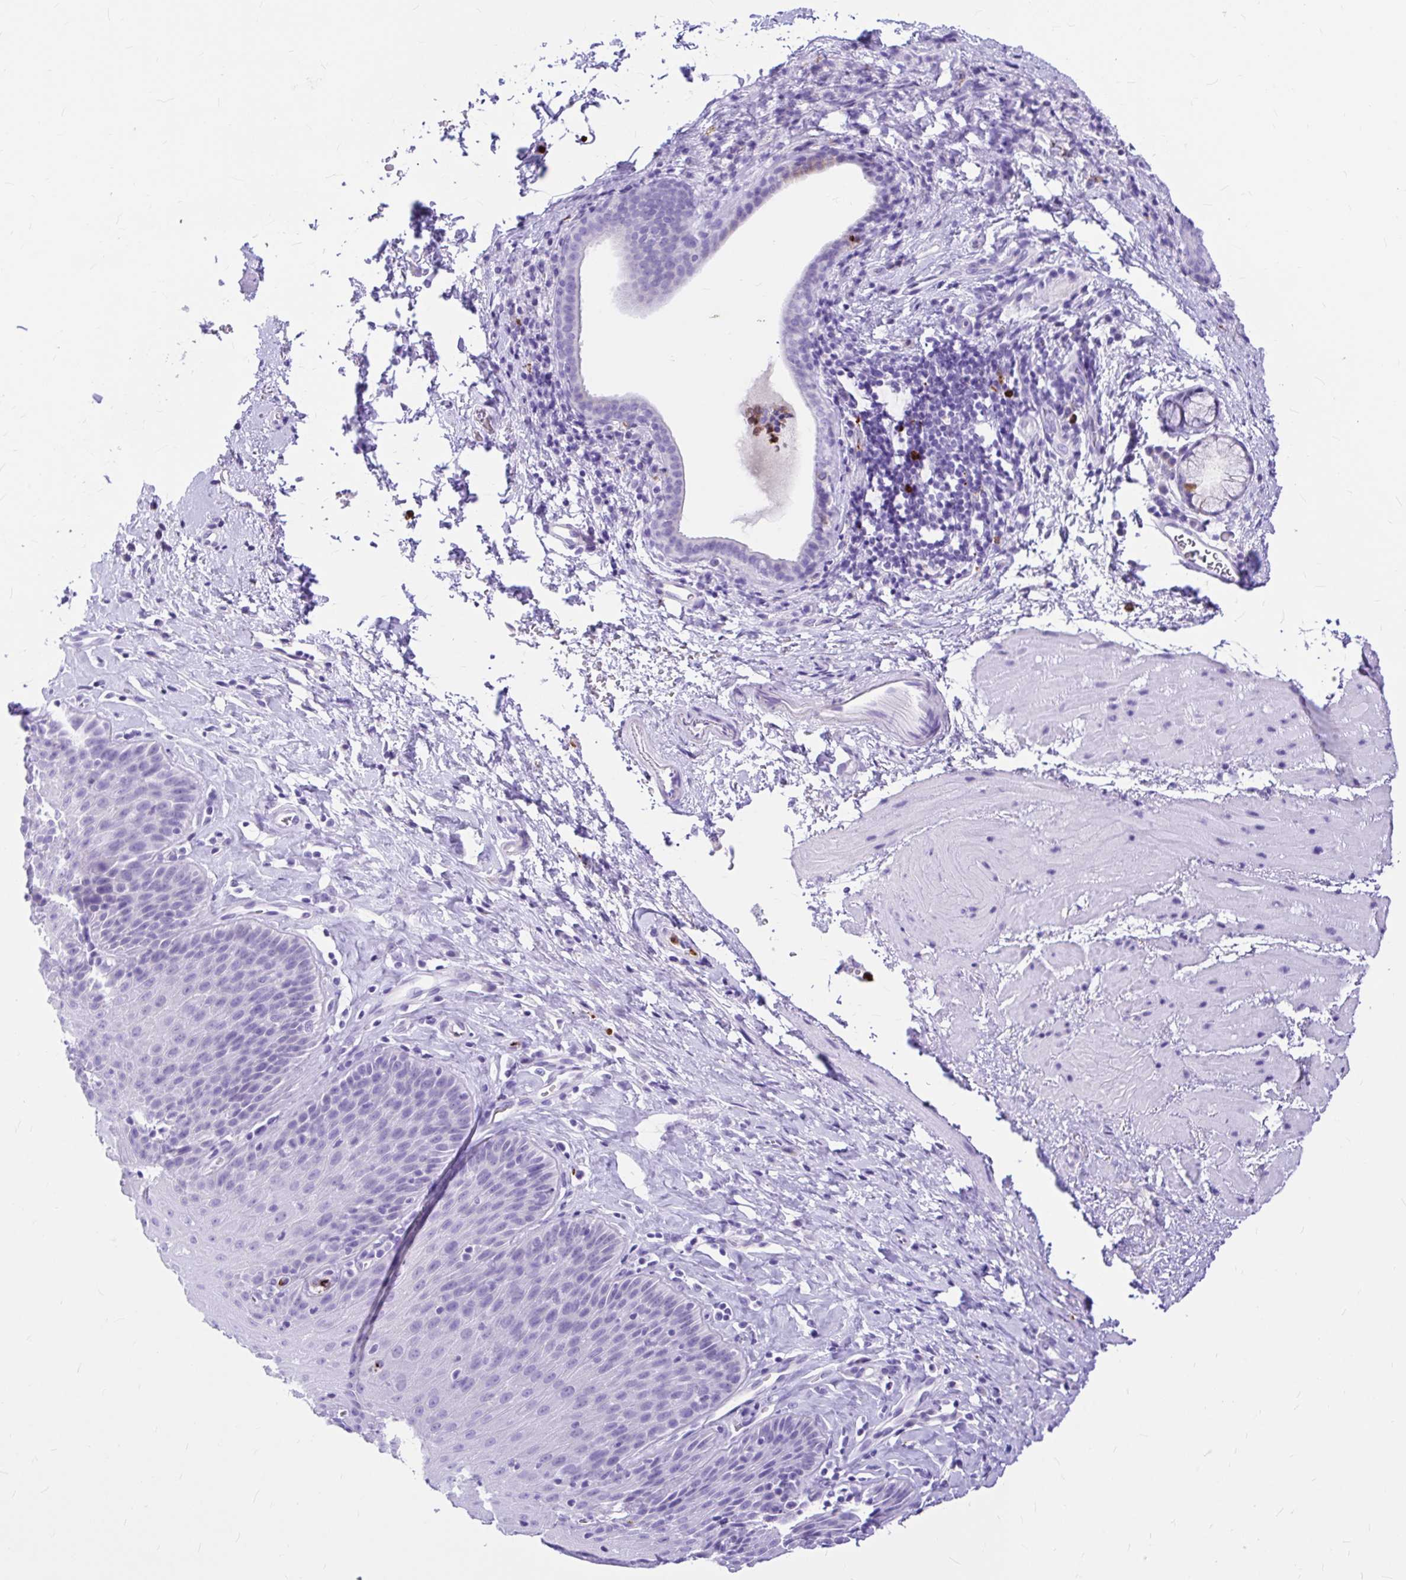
{"staining": {"intensity": "negative", "quantity": "none", "location": "none"}, "tissue": "esophagus", "cell_type": "Squamous epithelial cells", "image_type": "normal", "snomed": [{"axis": "morphology", "description": "Normal tissue, NOS"}, {"axis": "topography", "description": "Esophagus"}], "caption": "Normal esophagus was stained to show a protein in brown. There is no significant positivity in squamous epithelial cells. (IHC, brightfield microscopy, high magnification).", "gene": "CLEC1B", "patient": {"sex": "female", "age": 61}}